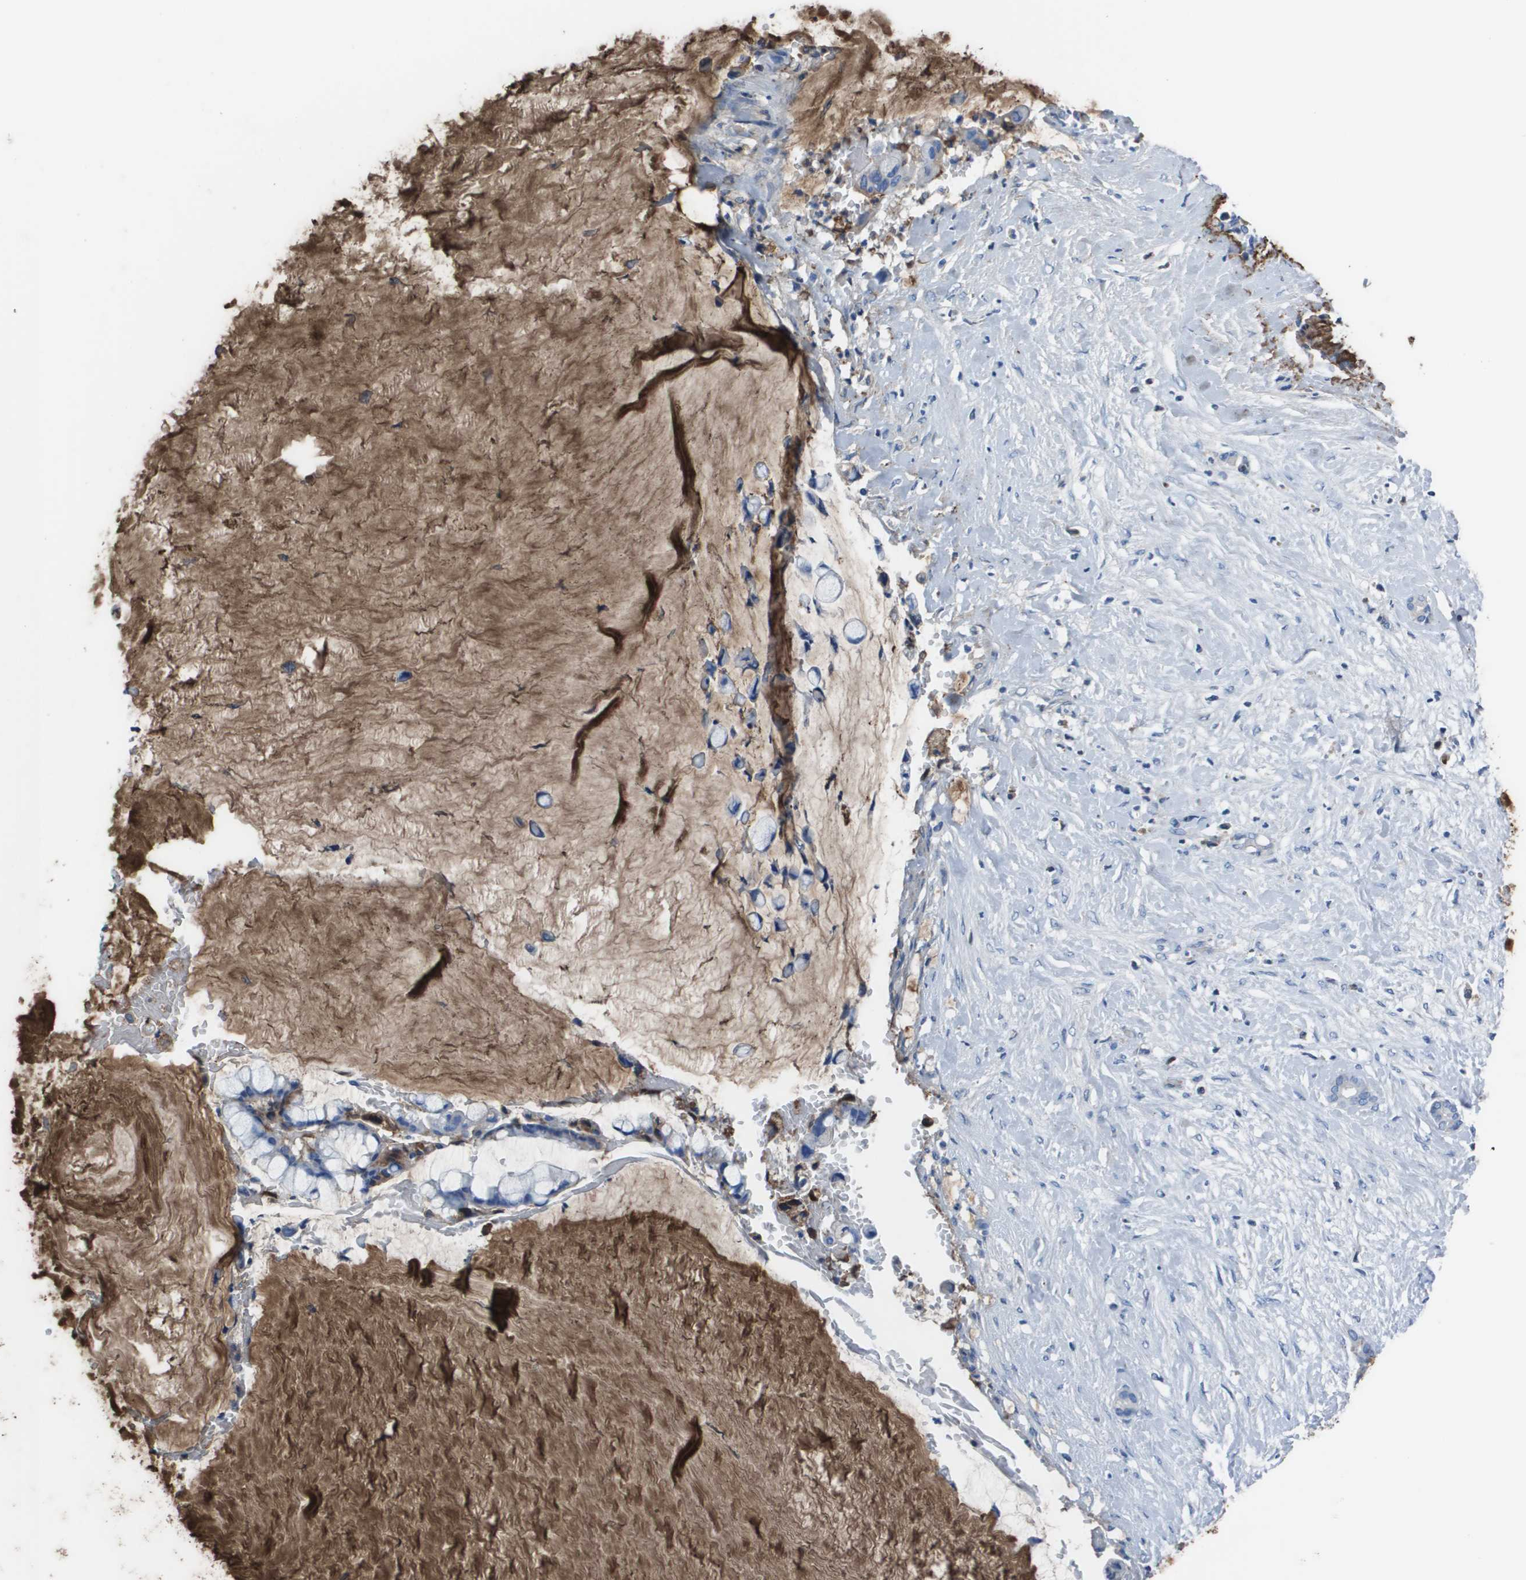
{"staining": {"intensity": "negative", "quantity": "none", "location": "none"}, "tissue": "pancreatic cancer", "cell_type": "Tumor cells", "image_type": "cancer", "snomed": [{"axis": "morphology", "description": "Adenocarcinoma, NOS"}, {"axis": "topography", "description": "Pancreas"}], "caption": "Immunohistochemistry of human pancreatic cancer exhibits no expression in tumor cells.", "gene": "VTN", "patient": {"sex": "male", "age": 41}}